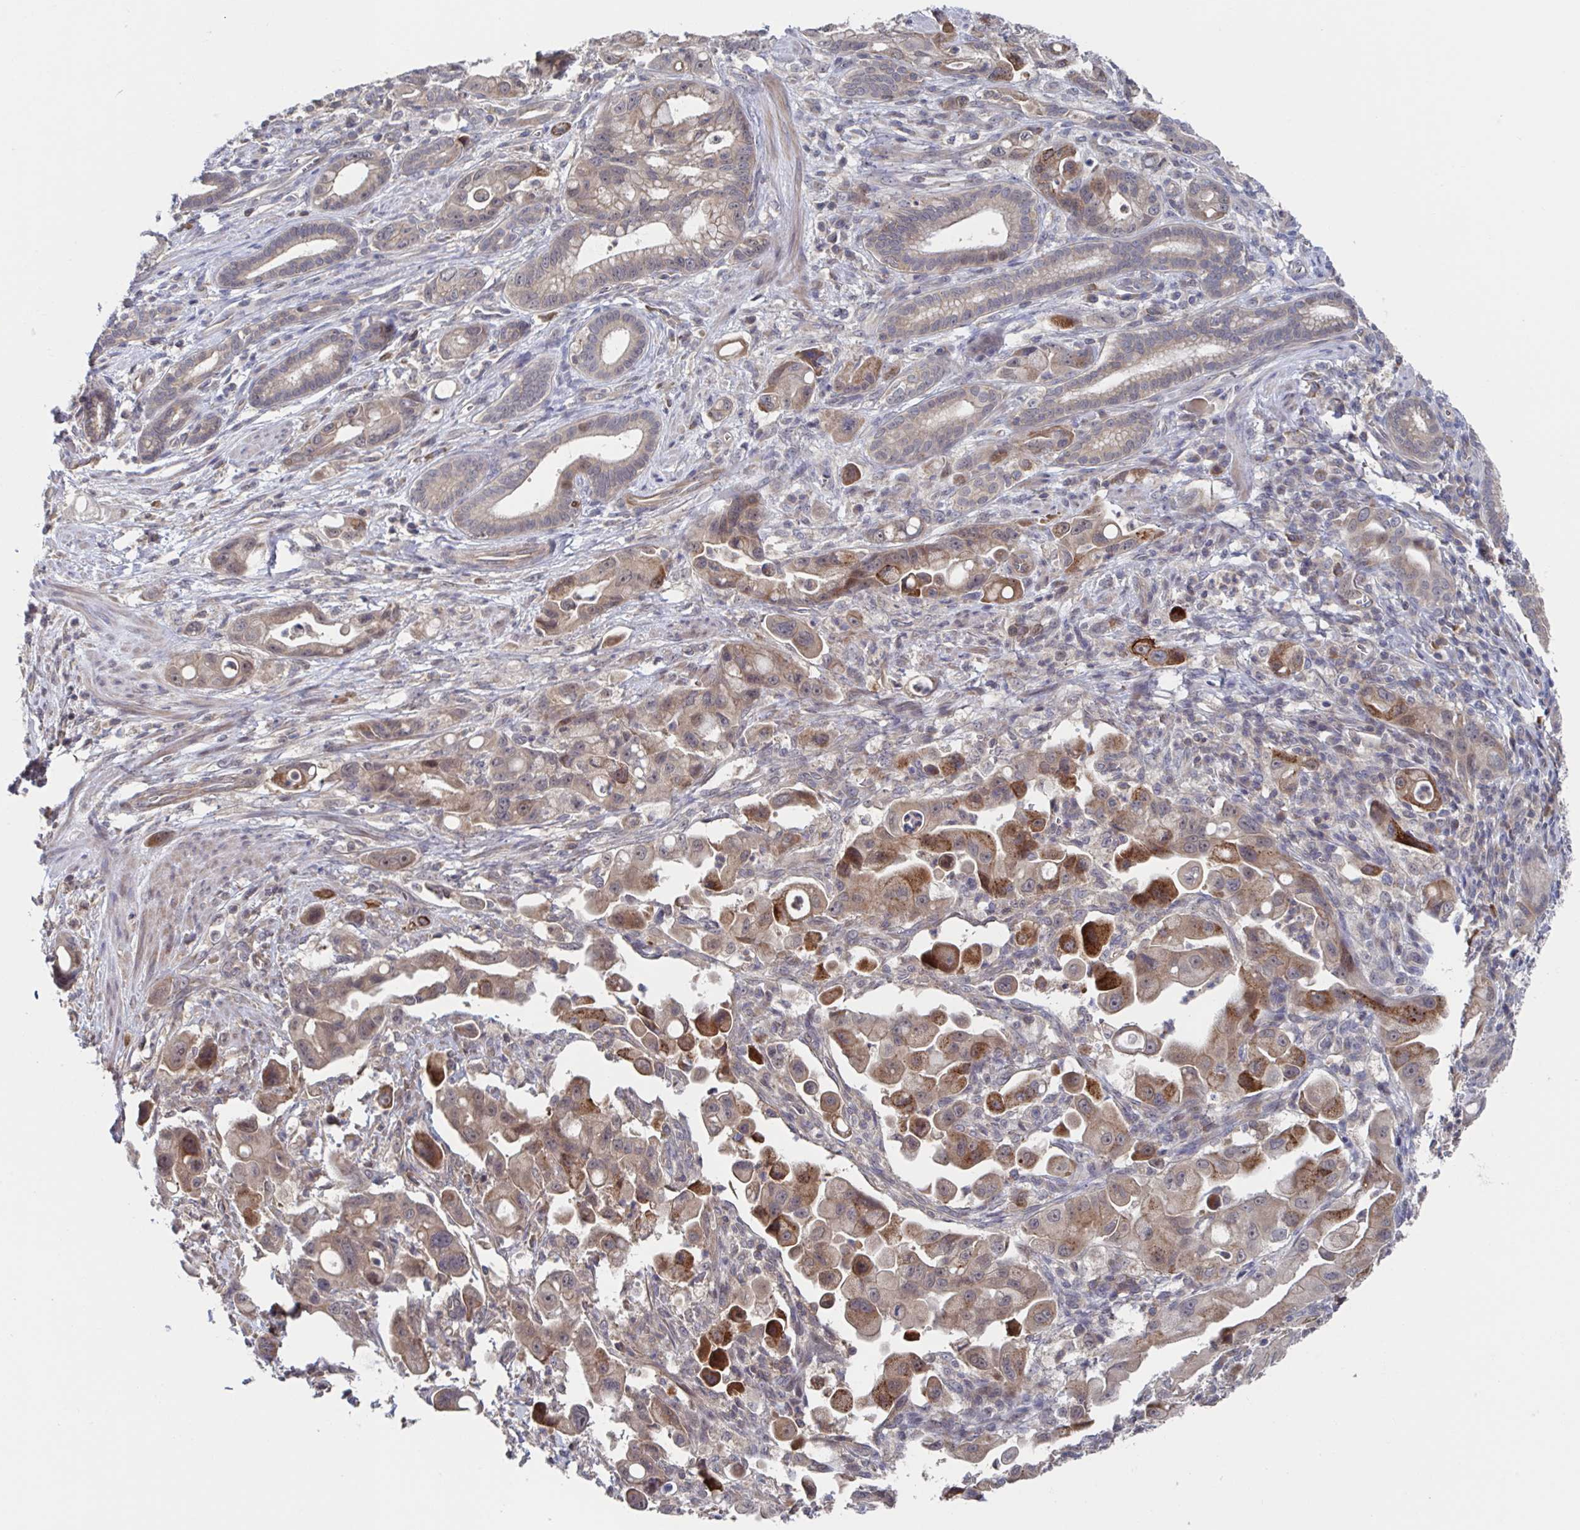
{"staining": {"intensity": "strong", "quantity": "25%-75%", "location": "cytoplasmic/membranous"}, "tissue": "pancreatic cancer", "cell_type": "Tumor cells", "image_type": "cancer", "snomed": [{"axis": "morphology", "description": "Adenocarcinoma, NOS"}, {"axis": "topography", "description": "Pancreas"}], "caption": "Approximately 25%-75% of tumor cells in human pancreatic cancer show strong cytoplasmic/membranous protein expression as visualized by brown immunohistochemical staining.", "gene": "DHRS12", "patient": {"sex": "male", "age": 68}}